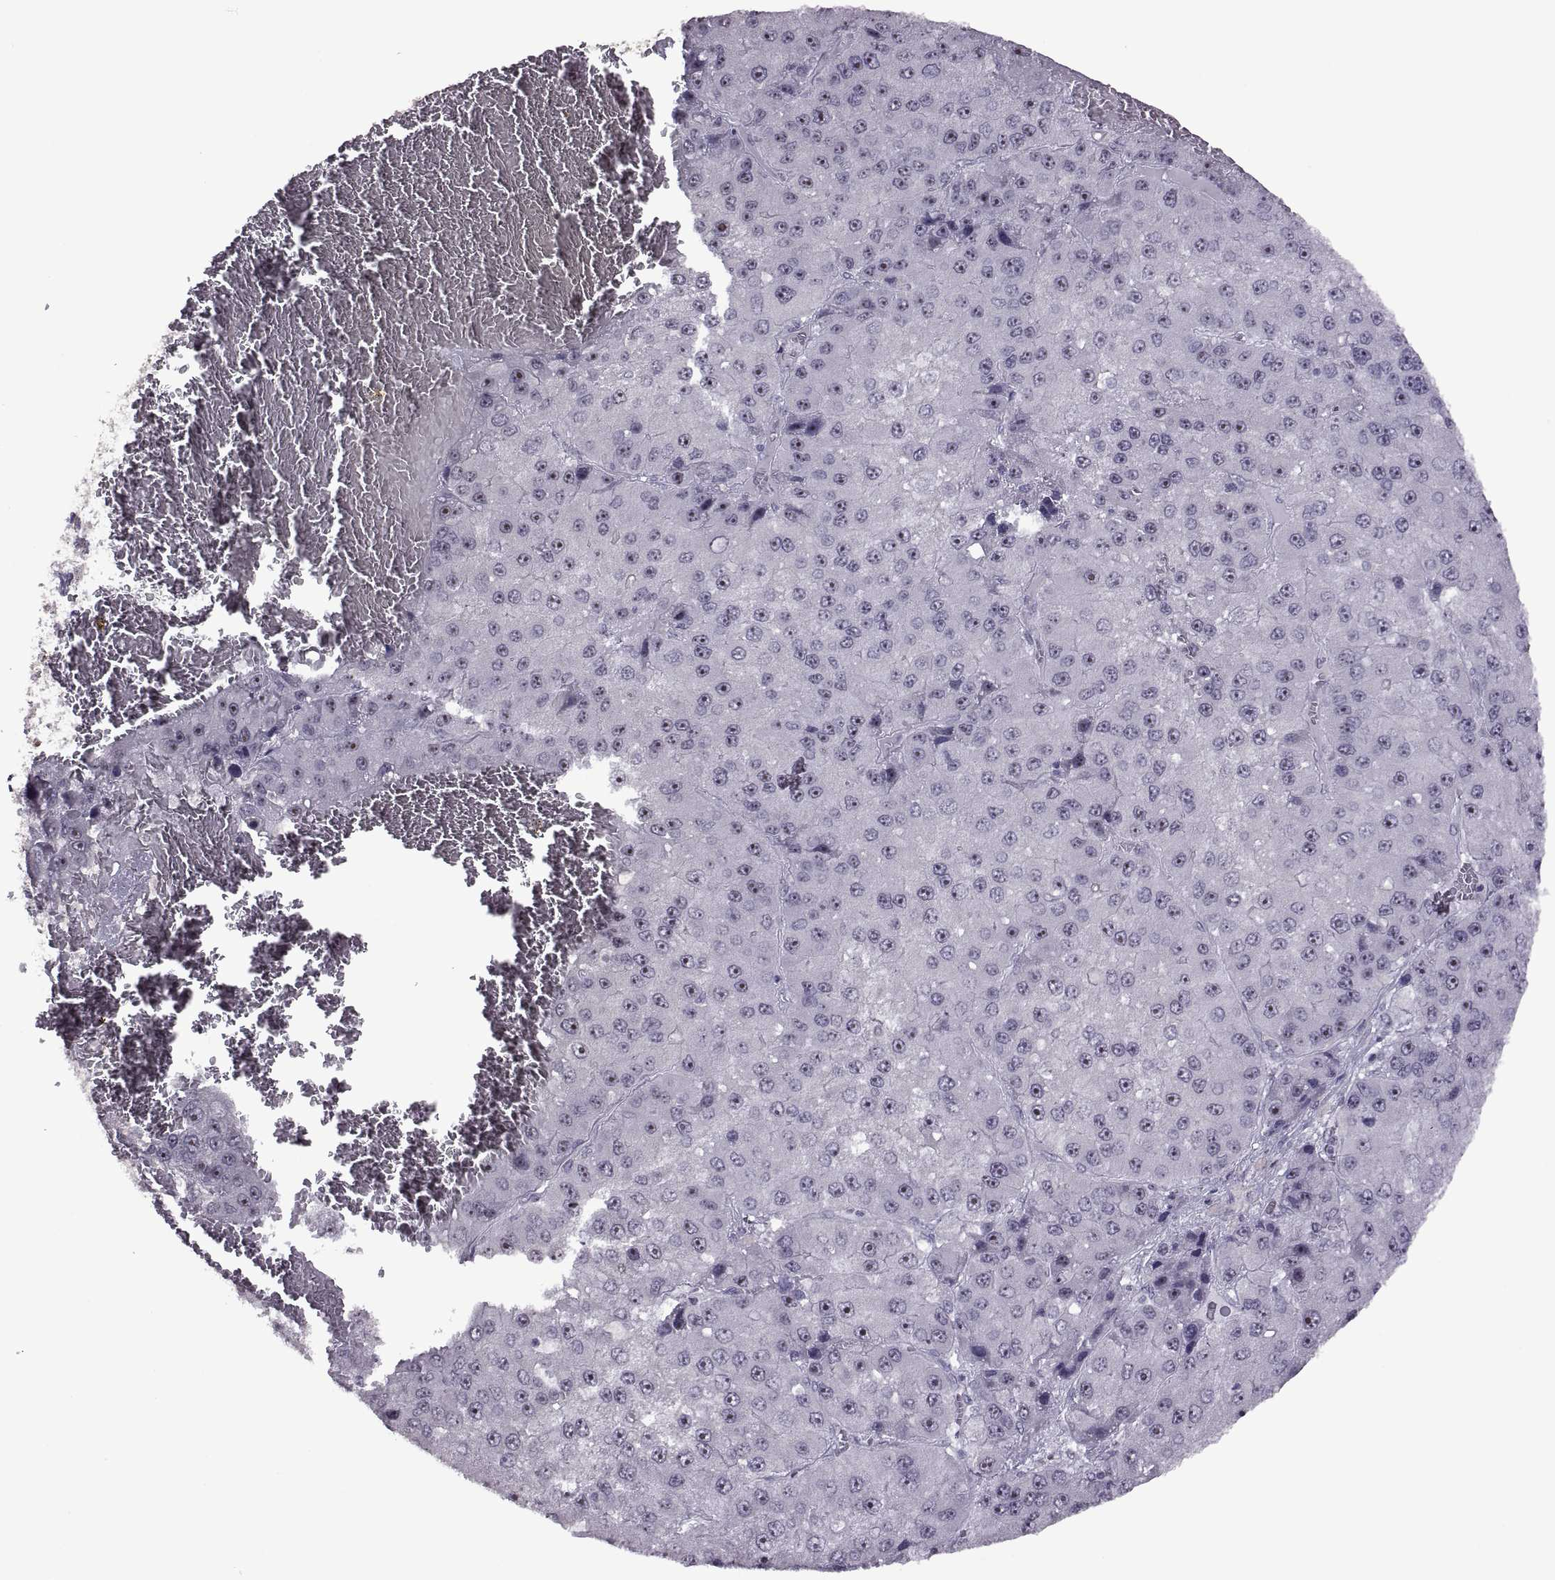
{"staining": {"intensity": "negative", "quantity": "none", "location": "none"}, "tissue": "liver cancer", "cell_type": "Tumor cells", "image_type": "cancer", "snomed": [{"axis": "morphology", "description": "Carcinoma, Hepatocellular, NOS"}, {"axis": "topography", "description": "Liver"}], "caption": "High magnification brightfield microscopy of liver cancer (hepatocellular carcinoma) stained with DAB (3,3'-diaminobenzidine) (brown) and counterstained with hematoxylin (blue): tumor cells show no significant positivity.", "gene": "ASIC2", "patient": {"sex": "female", "age": 73}}